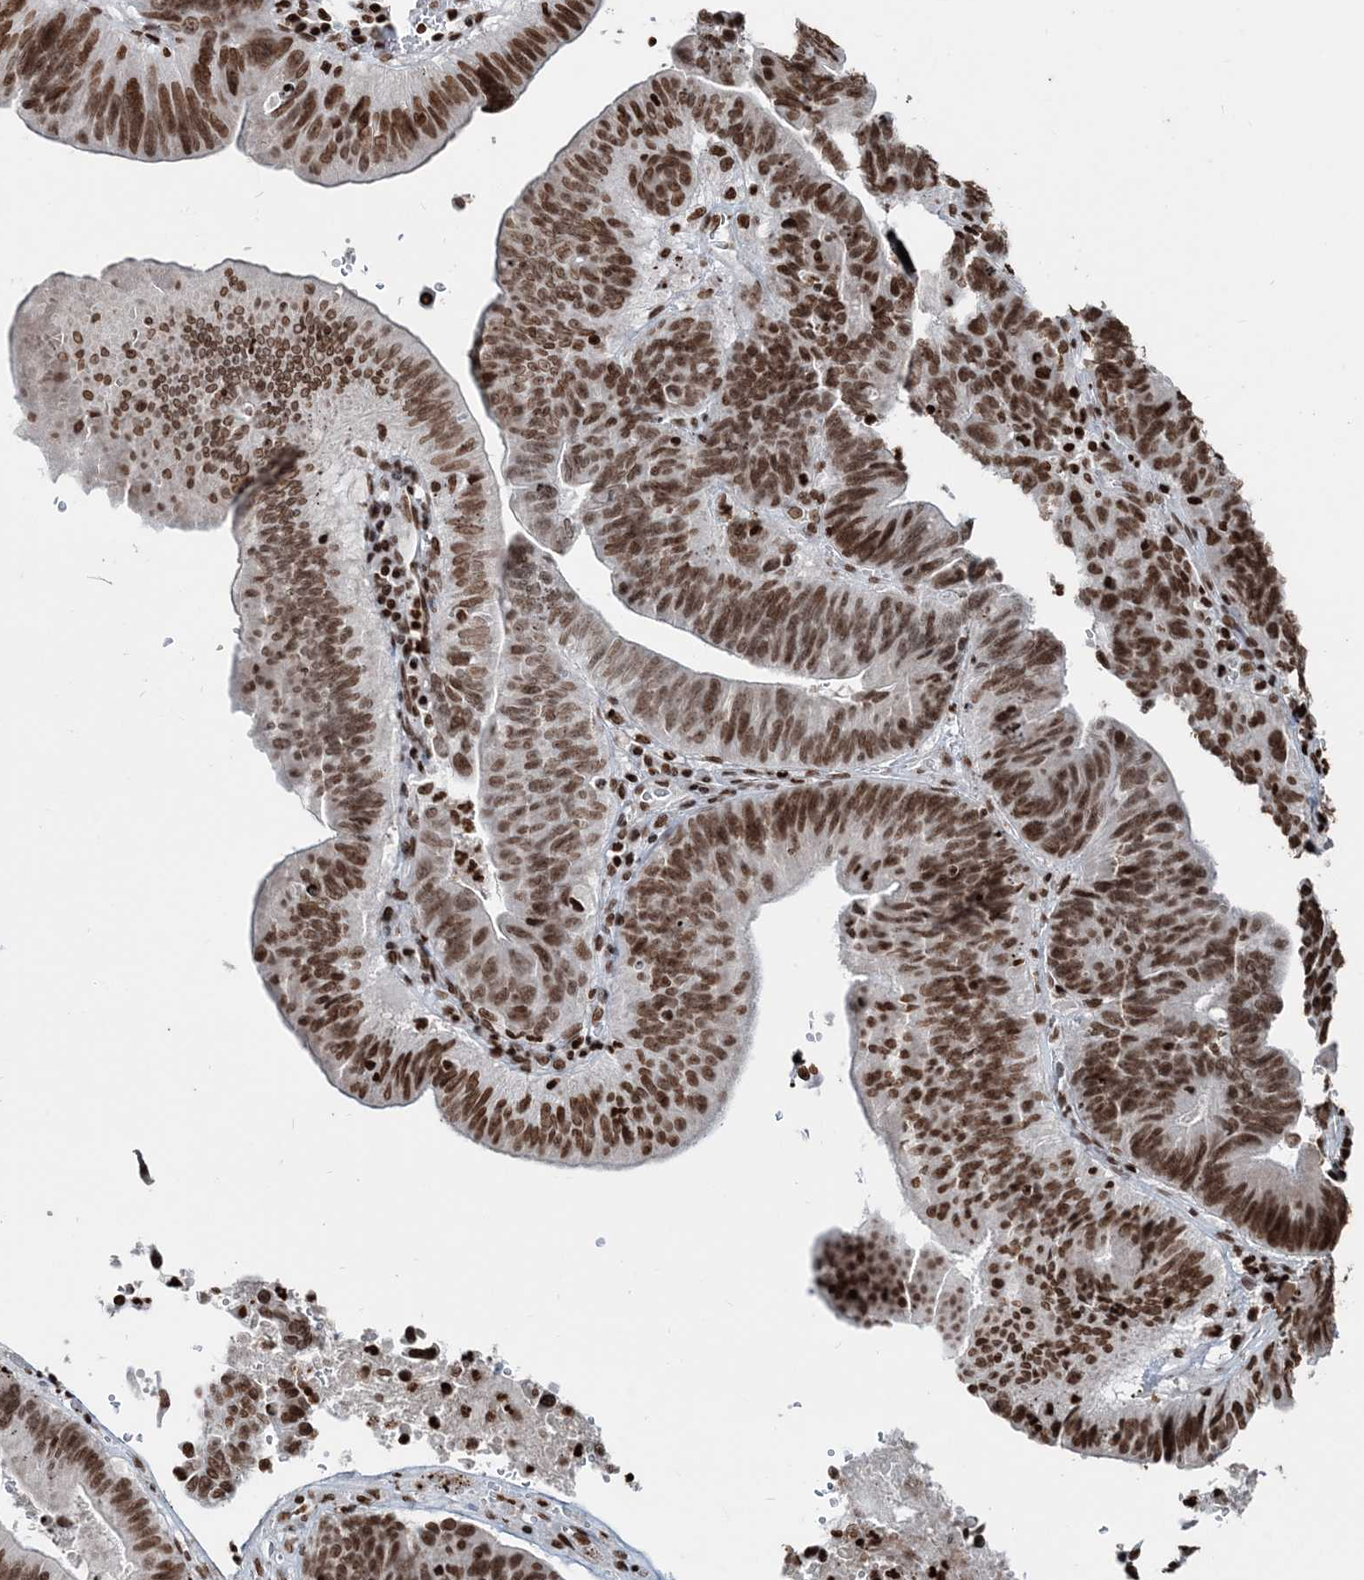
{"staining": {"intensity": "moderate", "quantity": ">75%", "location": "nuclear"}, "tissue": "pancreatic cancer", "cell_type": "Tumor cells", "image_type": "cancer", "snomed": [{"axis": "morphology", "description": "Adenocarcinoma, NOS"}, {"axis": "topography", "description": "Pancreas"}], "caption": "DAB immunohistochemical staining of human pancreatic cancer (adenocarcinoma) reveals moderate nuclear protein expression in about >75% of tumor cells.", "gene": "H3-3B", "patient": {"sex": "male", "age": 63}}